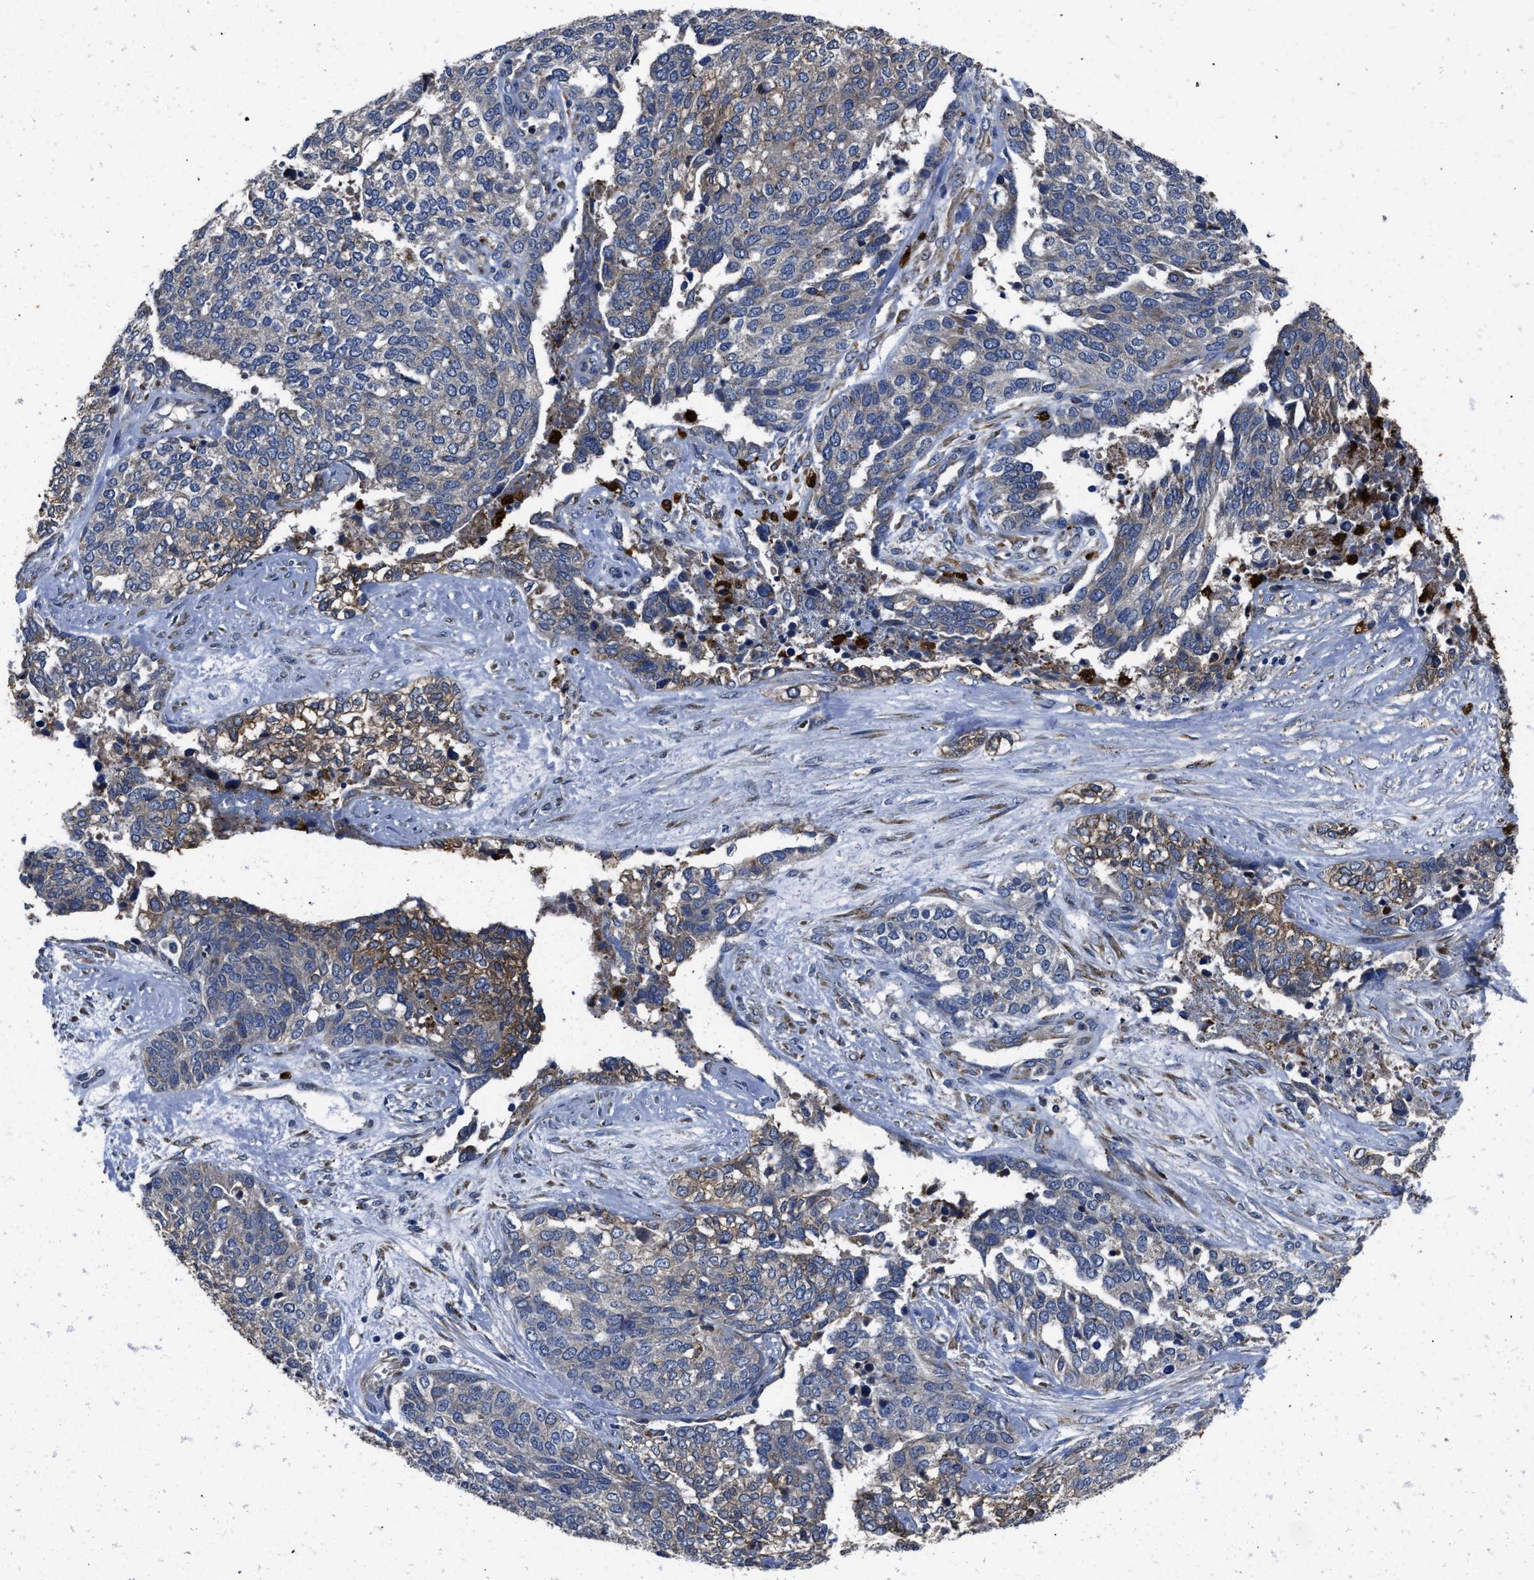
{"staining": {"intensity": "negative", "quantity": "none", "location": "none"}, "tissue": "ovarian cancer", "cell_type": "Tumor cells", "image_type": "cancer", "snomed": [{"axis": "morphology", "description": "Cystadenocarcinoma, serous, NOS"}, {"axis": "topography", "description": "Ovary"}], "caption": "This is an immunohistochemistry photomicrograph of human ovarian serous cystadenocarcinoma. There is no staining in tumor cells.", "gene": "ANGPT1", "patient": {"sex": "female", "age": 44}}